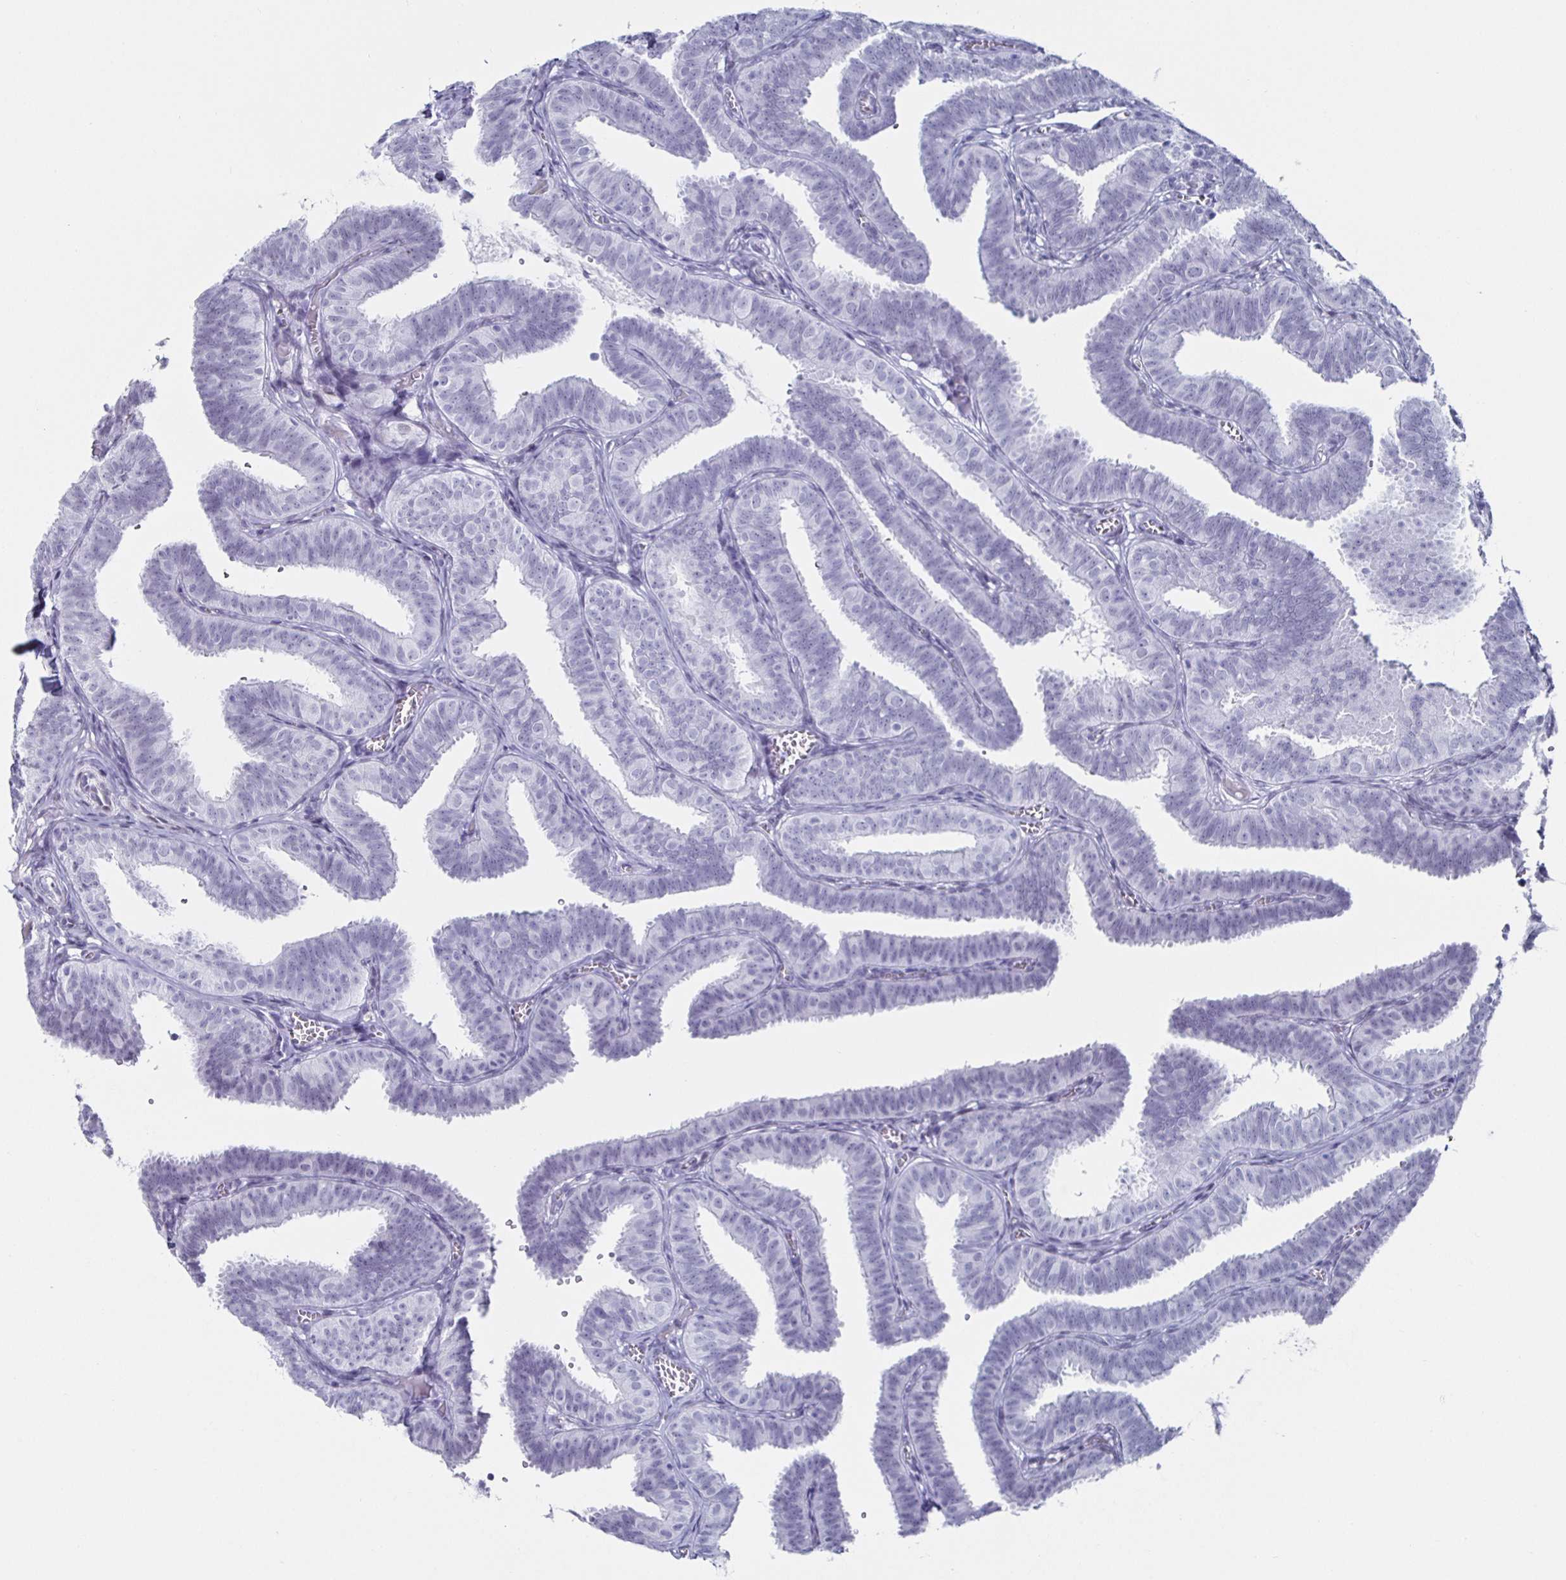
{"staining": {"intensity": "negative", "quantity": "none", "location": "none"}, "tissue": "fallopian tube", "cell_type": "Glandular cells", "image_type": "normal", "snomed": [{"axis": "morphology", "description": "Normal tissue, NOS"}, {"axis": "topography", "description": "Fallopian tube"}], "caption": "Image shows no protein positivity in glandular cells of unremarkable fallopian tube. (DAB (3,3'-diaminobenzidine) immunohistochemistry (IHC) with hematoxylin counter stain).", "gene": "KRT4", "patient": {"sex": "female", "age": 25}}